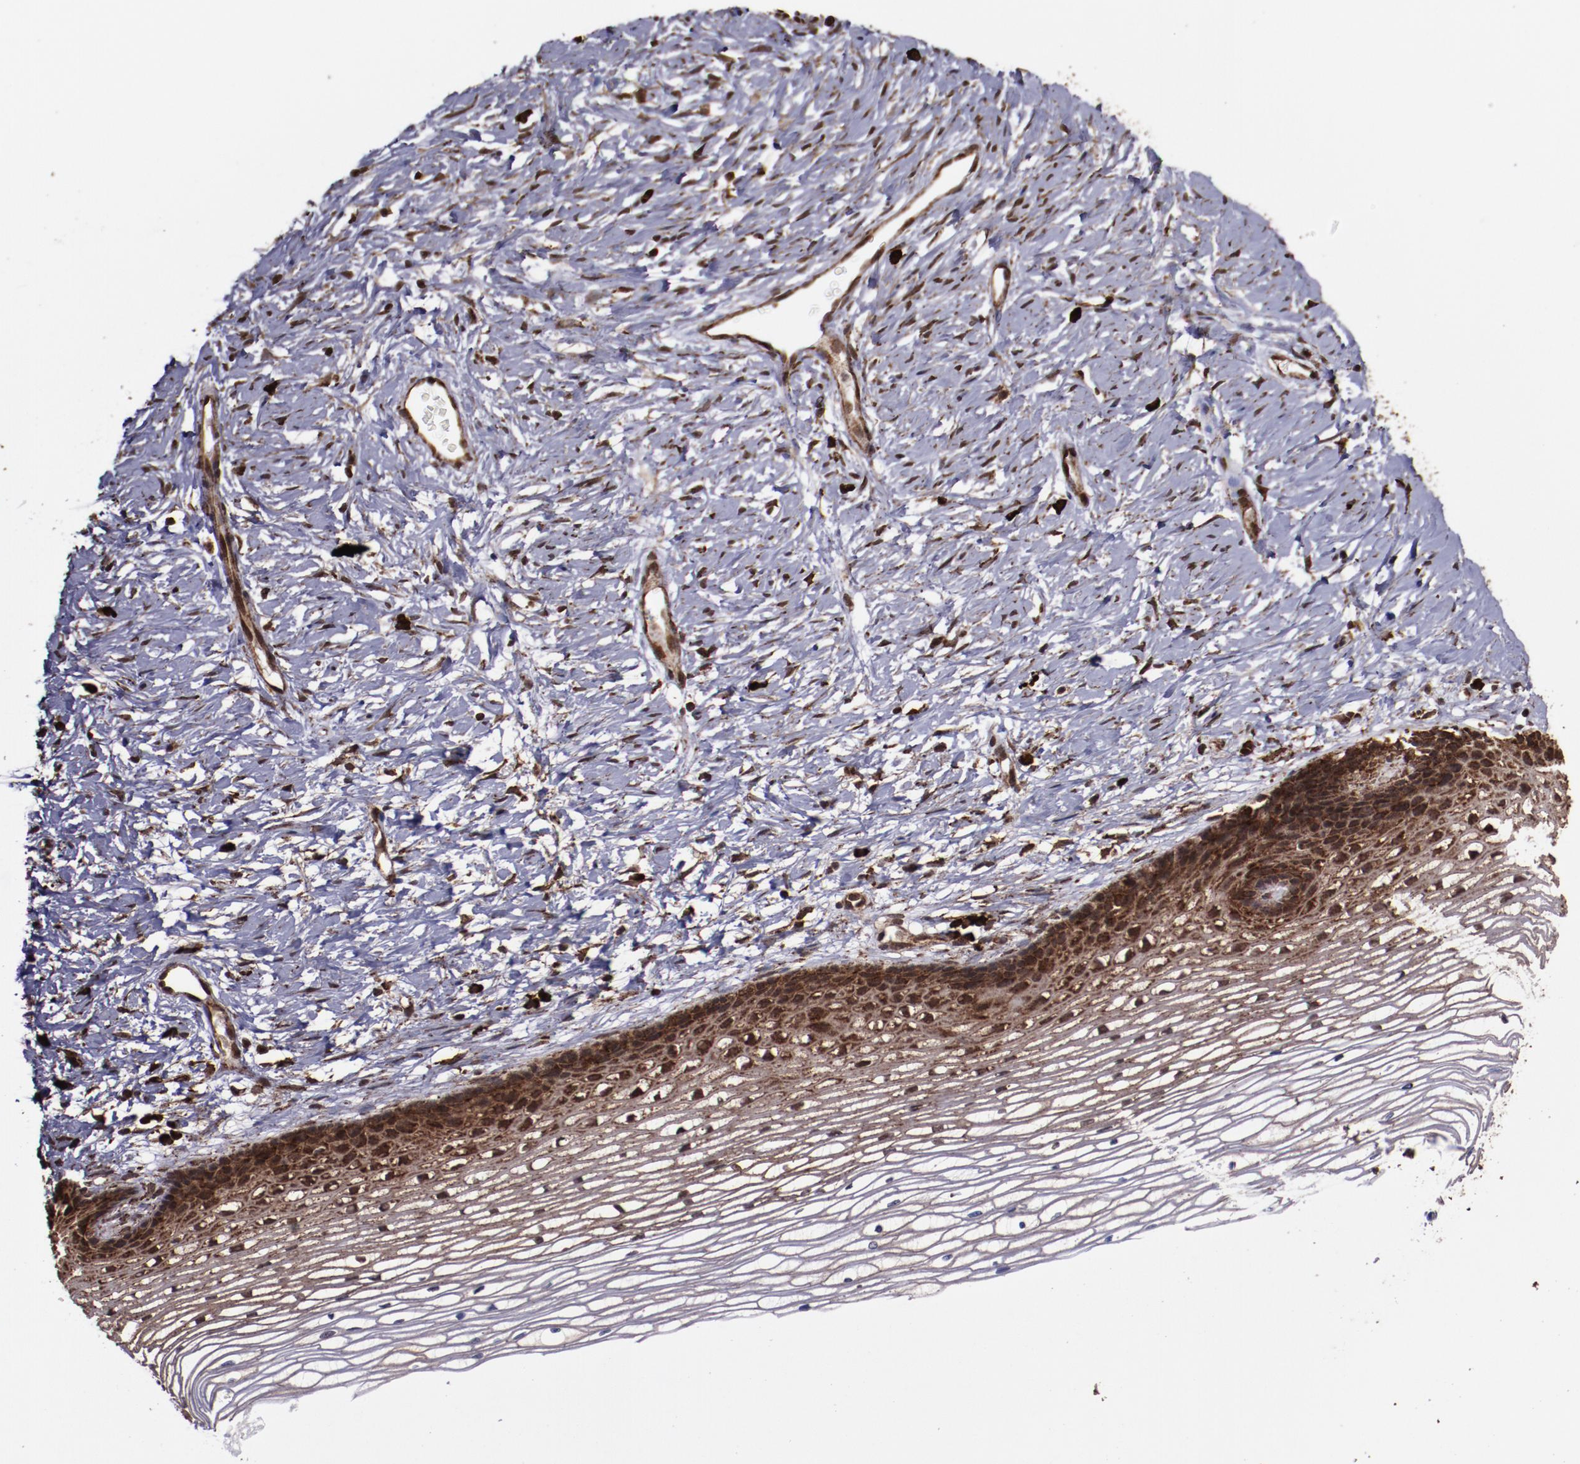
{"staining": {"intensity": "strong", "quantity": ">75%", "location": "cytoplasmic/membranous,nuclear"}, "tissue": "cervix", "cell_type": "Glandular cells", "image_type": "normal", "snomed": [{"axis": "morphology", "description": "Normal tissue, NOS"}, {"axis": "topography", "description": "Cervix"}], "caption": "Human cervix stained for a protein (brown) demonstrates strong cytoplasmic/membranous,nuclear positive positivity in about >75% of glandular cells.", "gene": "EIF4ENIF1", "patient": {"sex": "female", "age": 77}}